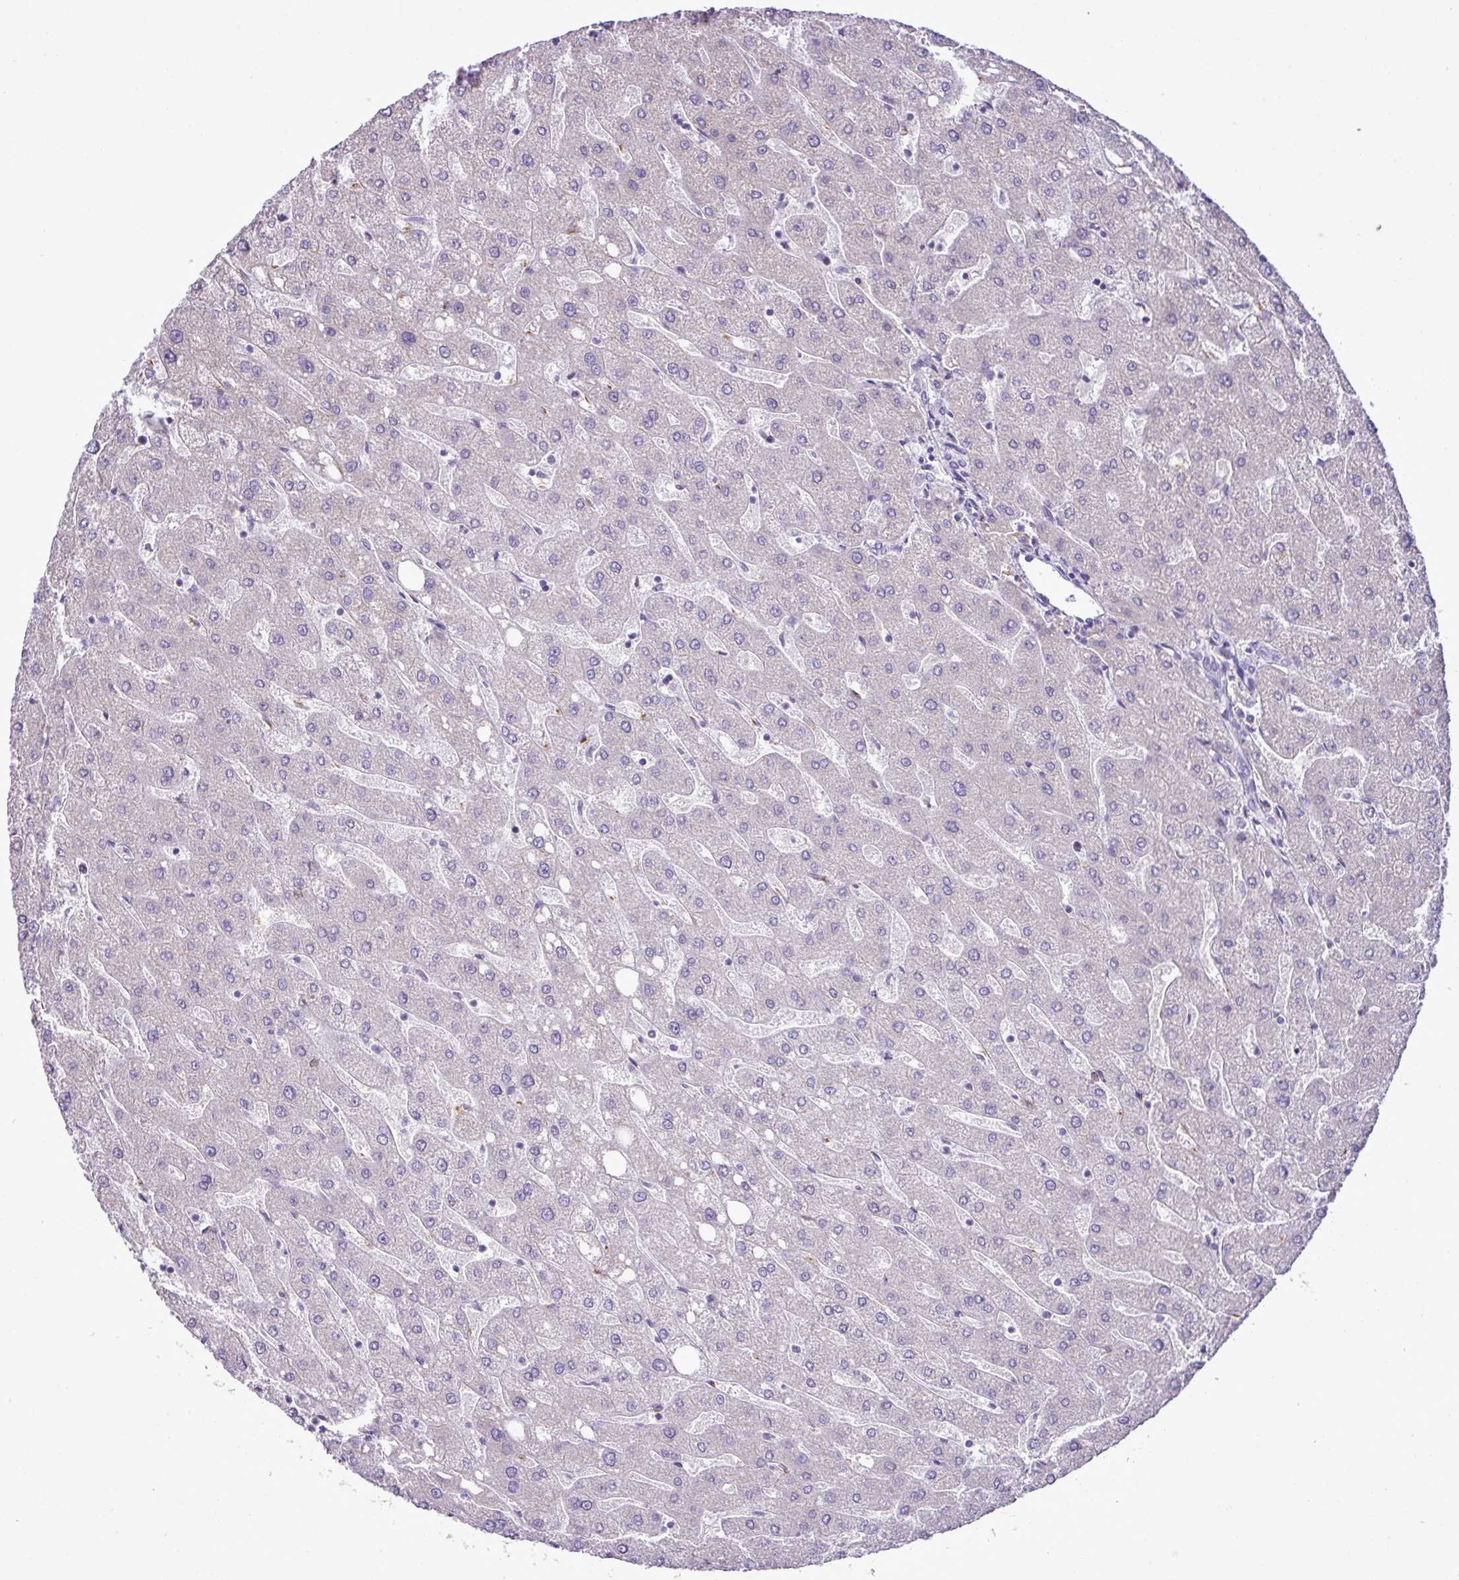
{"staining": {"intensity": "negative", "quantity": "none", "location": "none"}, "tissue": "liver", "cell_type": "Cholangiocytes", "image_type": "normal", "snomed": [{"axis": "morphology", "description": "Normal tissue, NOS"}, {"axis": "topography", "description": "Liver"}], "caption": "IHC histopathology image of normal liver: liver stained with DAB (3,3'-diaminobenzidine) displays no significant protein positivity in cholangiocytes.", "gene": "FAM43A", "patient": {"sex": "male", "age": 67}}